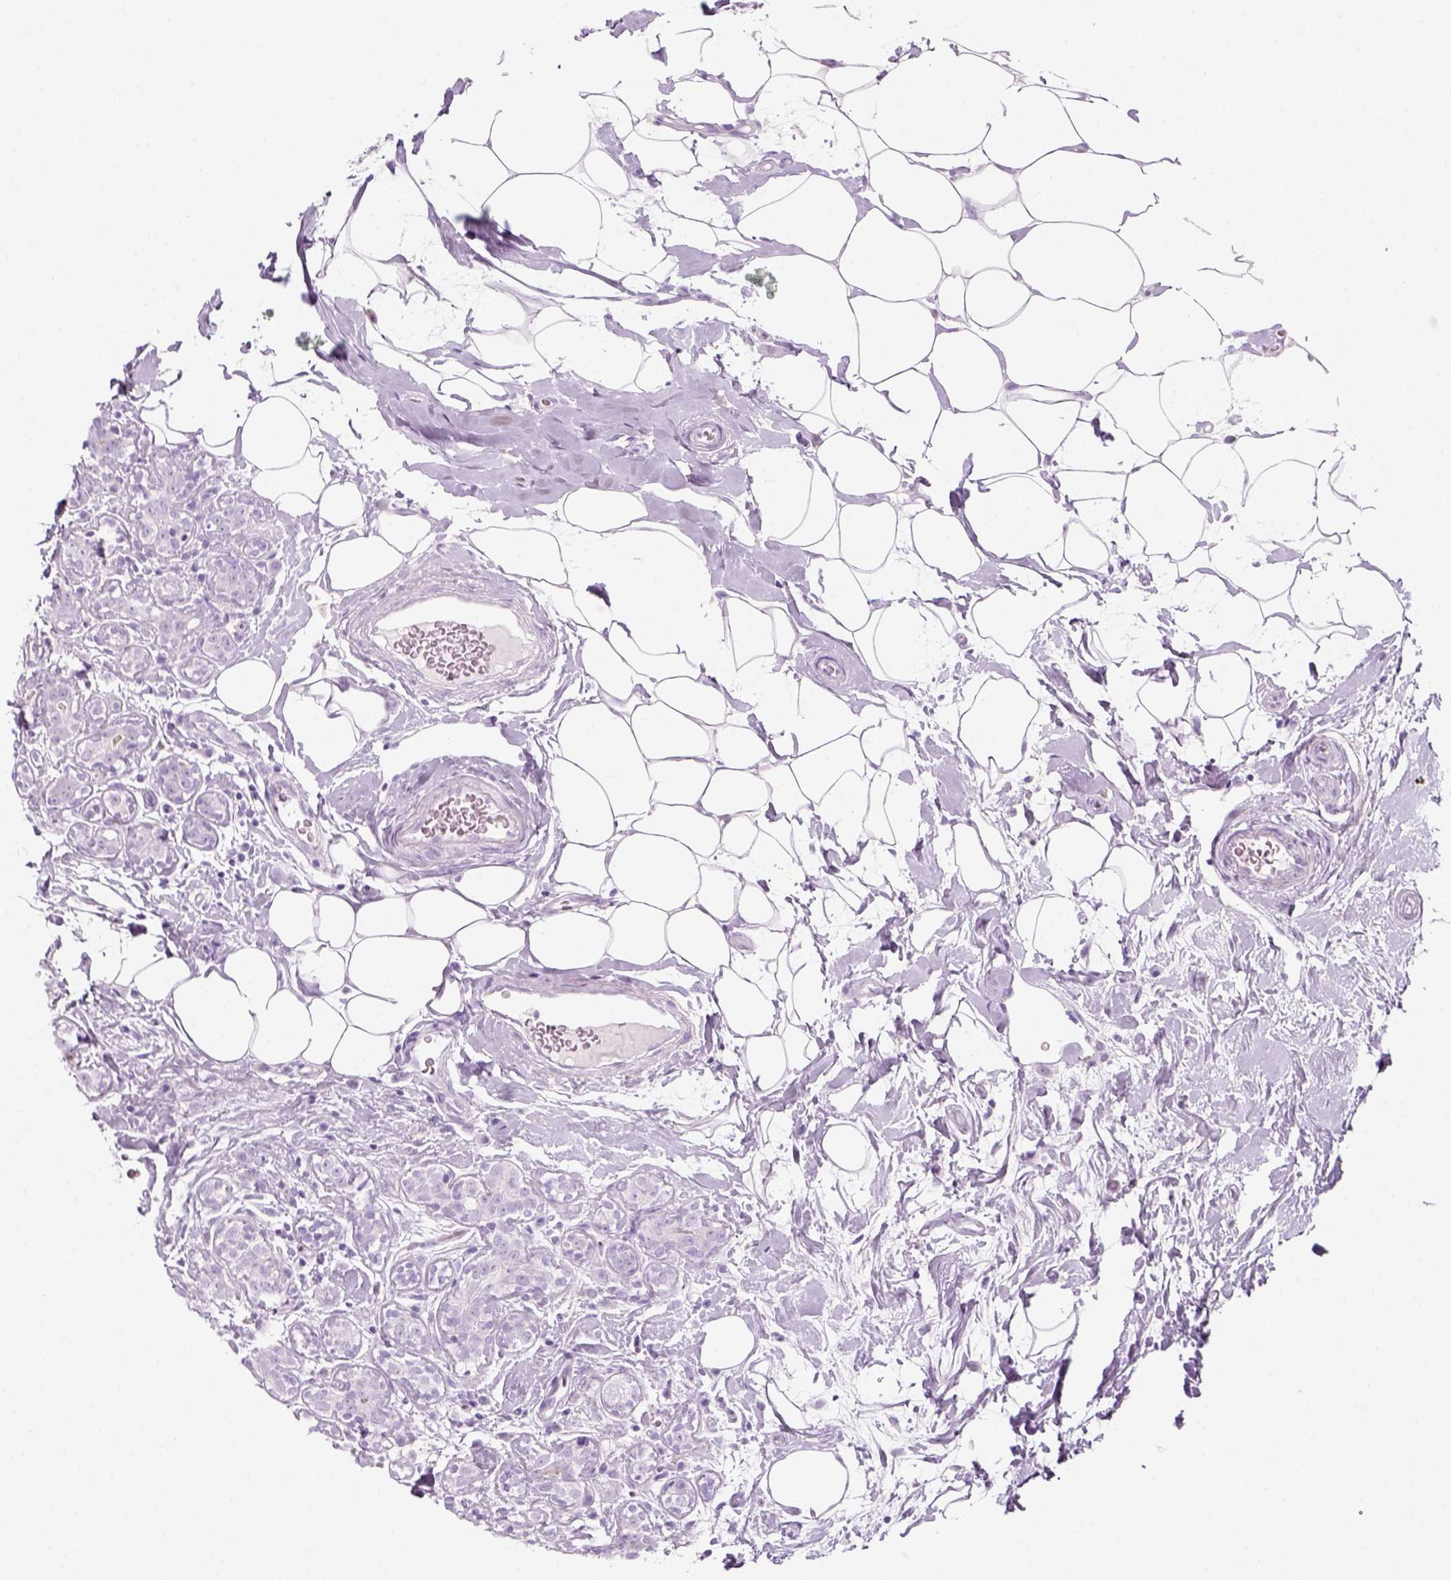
{"staining": {"intensity": "negative", "quantity": "none", "location": "none"}, "tissue": "breast cancer", "cell_type": "Tumor cells", "image_type": "cancer", "snomed": [{"axis": "morphology", "description": "Normal tissue, NOS"}, {"axis": "morphology", "description": "Duct carcinoma"}, {"axis": "topography", "description": "Breast"}], "caption": "Immunohistochemical staining of human breast intraductal carcinoma demonstrates no significant staining in tumor cells. (Immunohistochemistry (ihc), brightfield microscopy, high magnification).", "gene": "KRTAP11-1", "patient": {"sex": "female", "age": 43}}